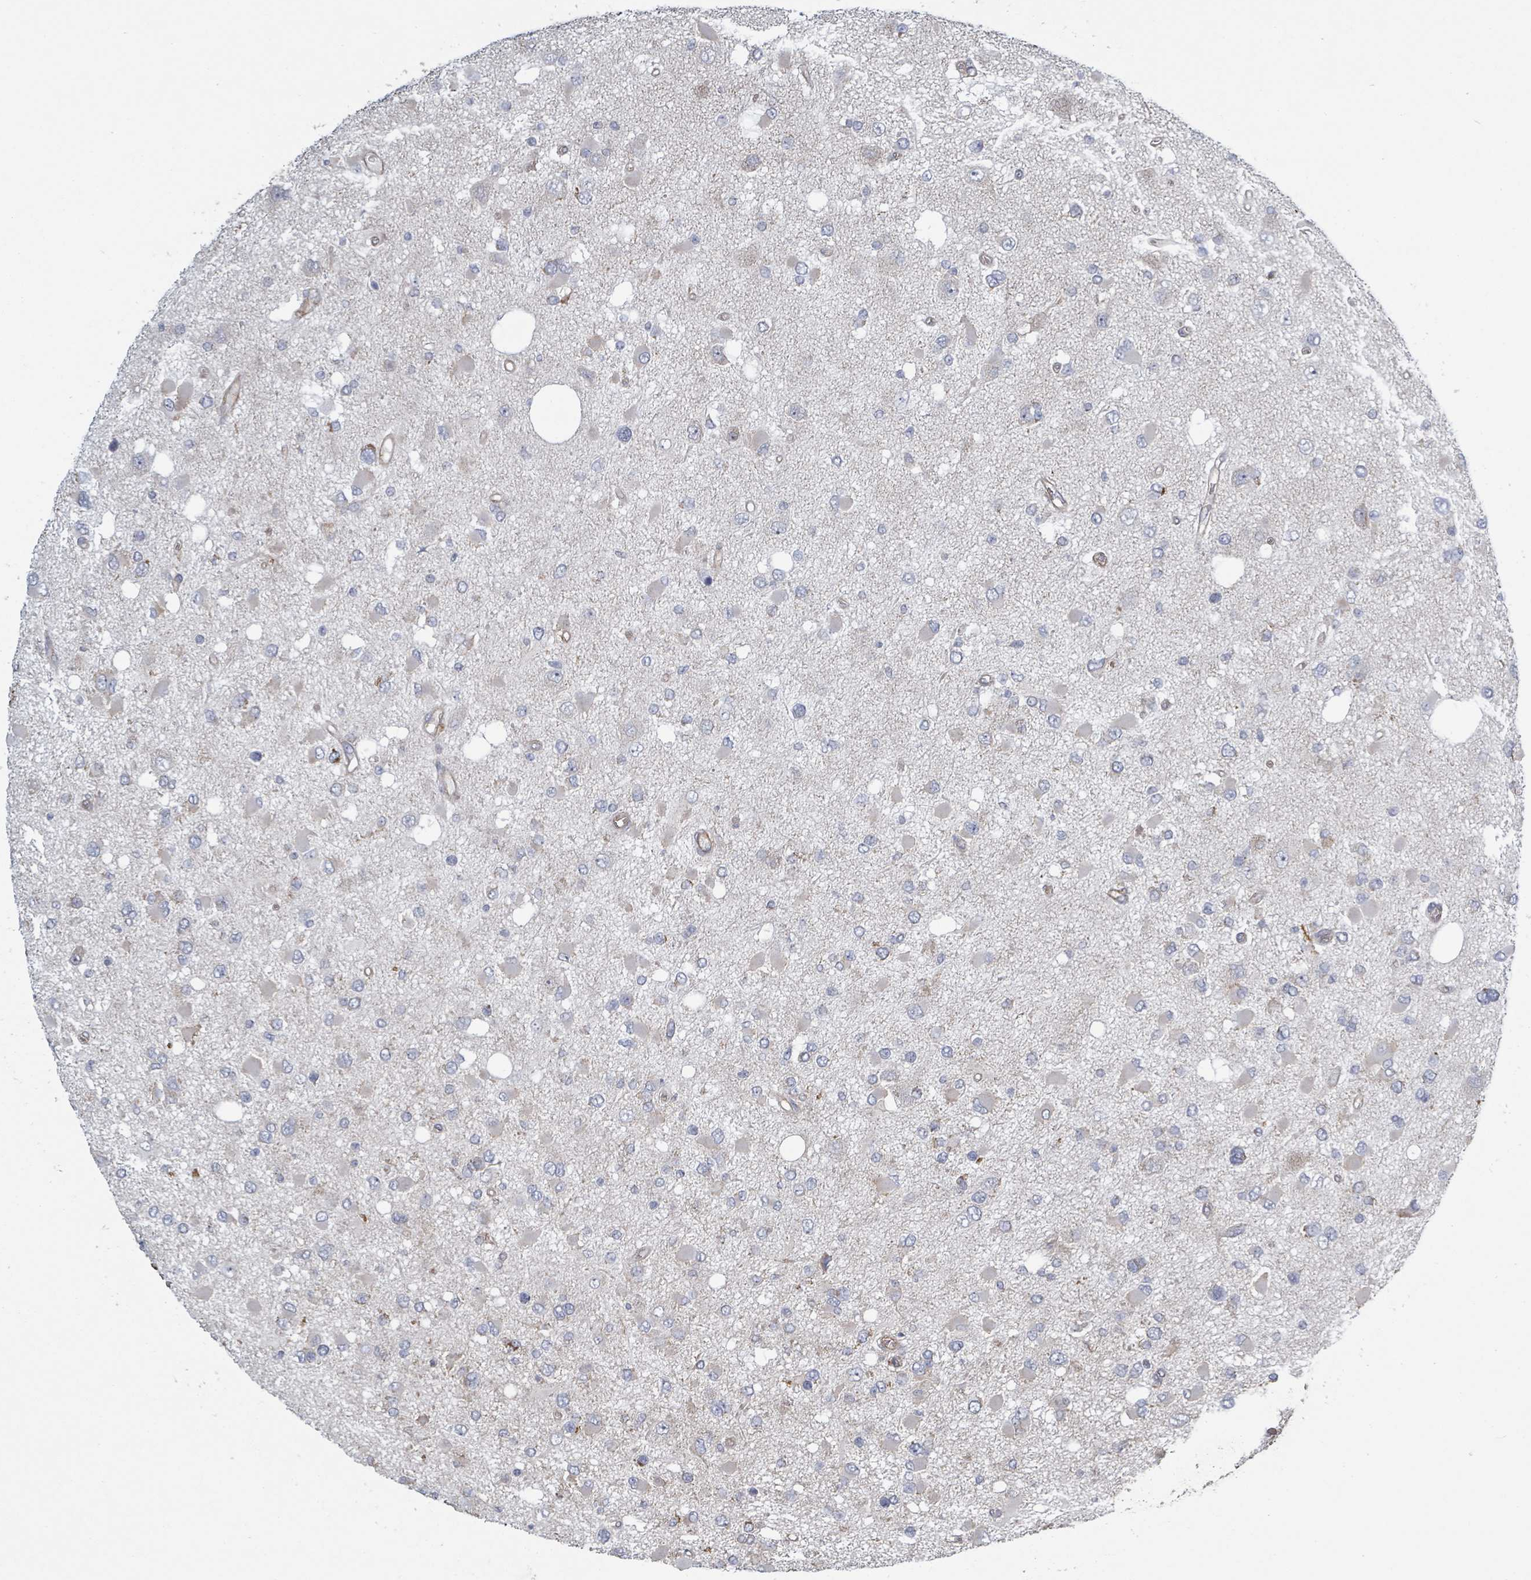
{"staining": {"intensity": "negative", "quantity": "none", "location": "none"}, "tissue": "glioma", "cell_type": "Tumor cells", "image_type": "cancer", "snomed": [{"axis": "morphology", "description": "Glioma, malignant, High grade"}, {"axis": "topography", "description": "Brain"}], "caption": "A micrograph of human glioma is negative for staining in tumor cells.", "gene": "ADCK1", "patient": {"sex": "male", "age": 53}}